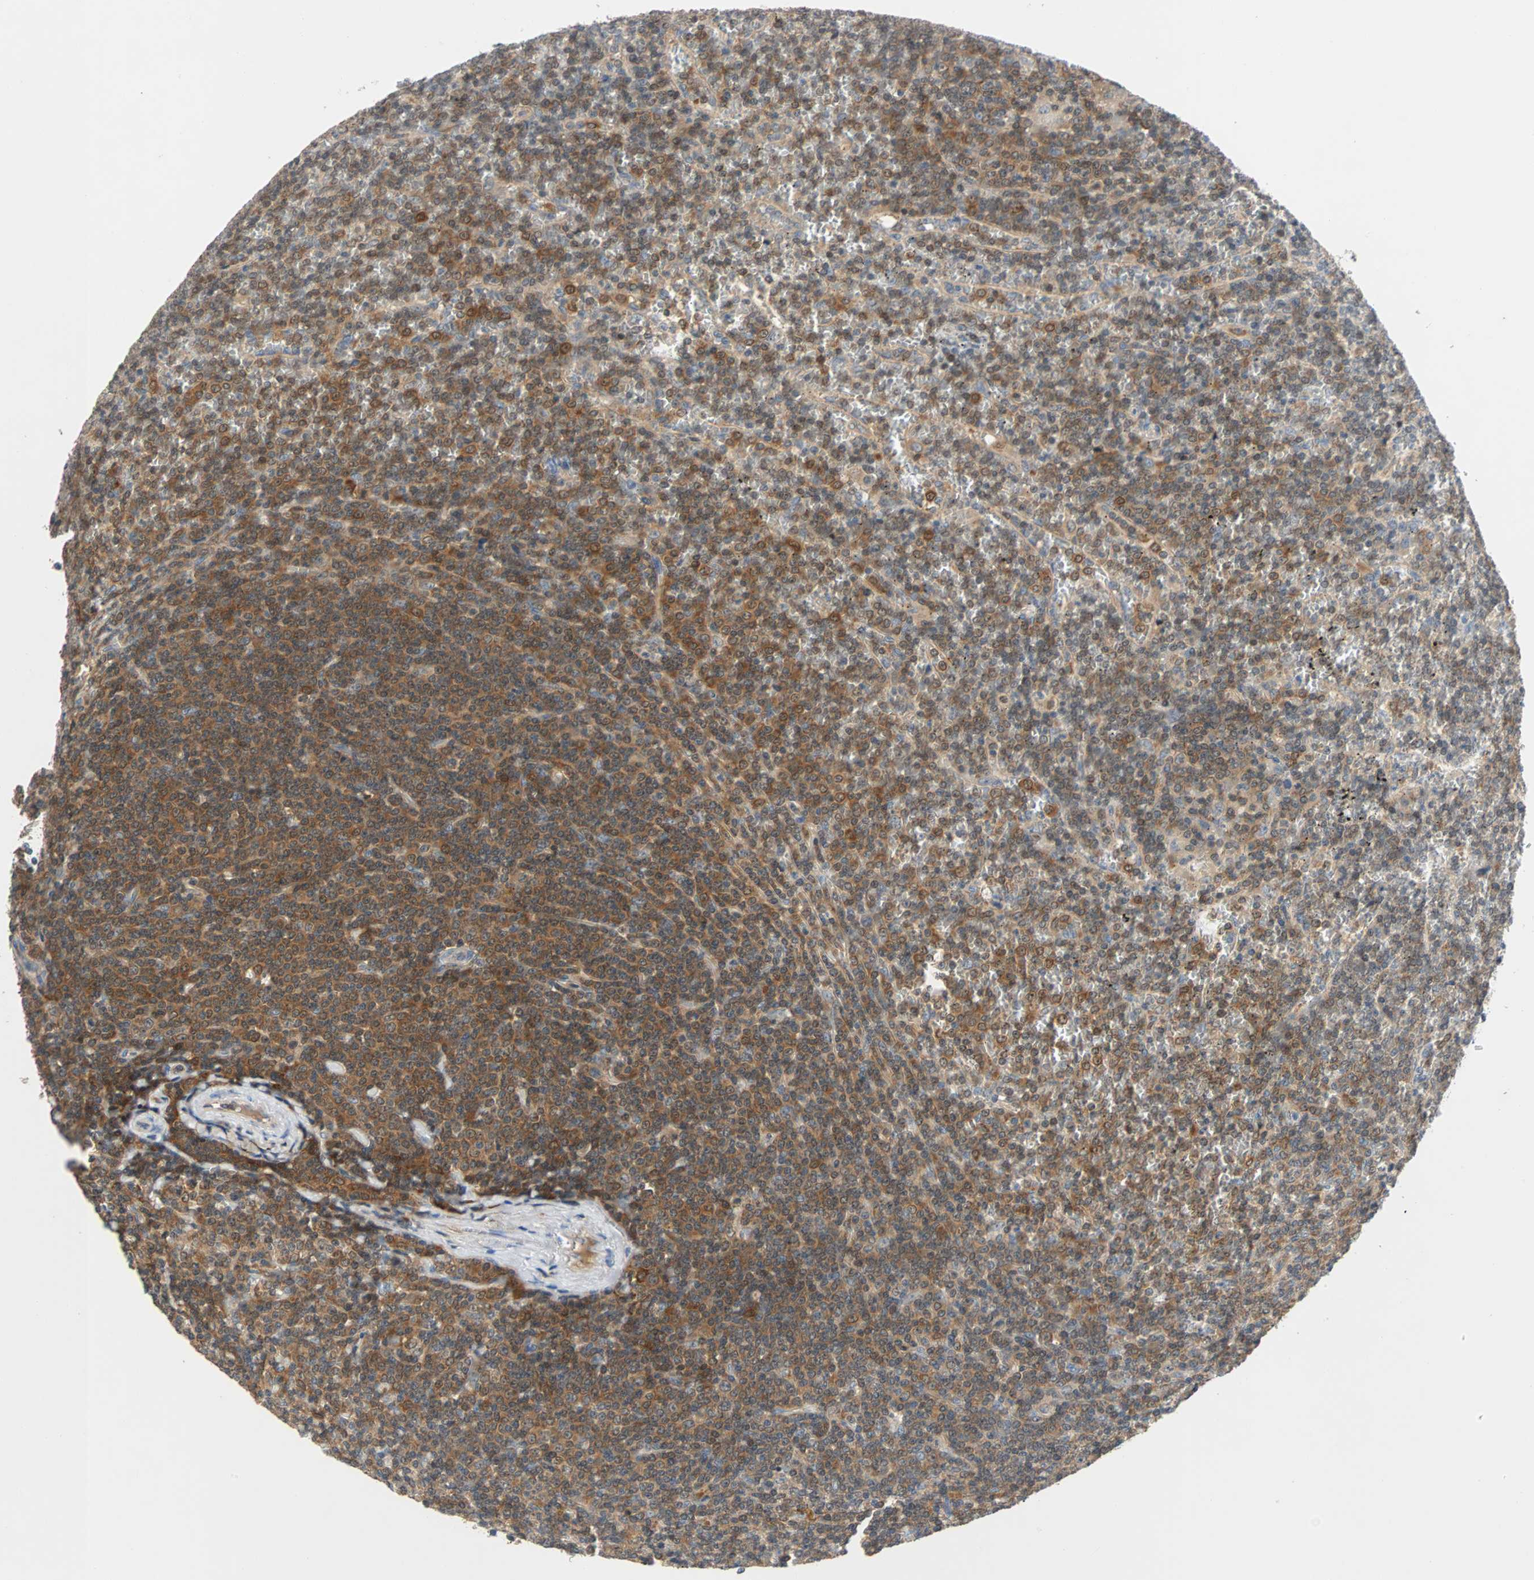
{"staining": {"intensity": "strong", "quantity": ">75%", "location": "cytoplasmic/membranous"}, "tissue": "lymphoma", "cell_type": "Tumor cells", "image_type": "cancer", "snomed": [{"axis": "morphology", "description": "Malignant lymphoma, non-Hodgkin's type, Low grade"}, {"axis": "topography", "description": "Spleen"}], "caption": "DAB immunohistochemical staining of malignant lymphoma, non-Hodgkin's type (low-grade) displays strong cytoplasmic/membranous protein staining in approximately >75% of tumor cells.", "gene": "MAP4K1", "patient": {"sex": "female", "age": 19}}